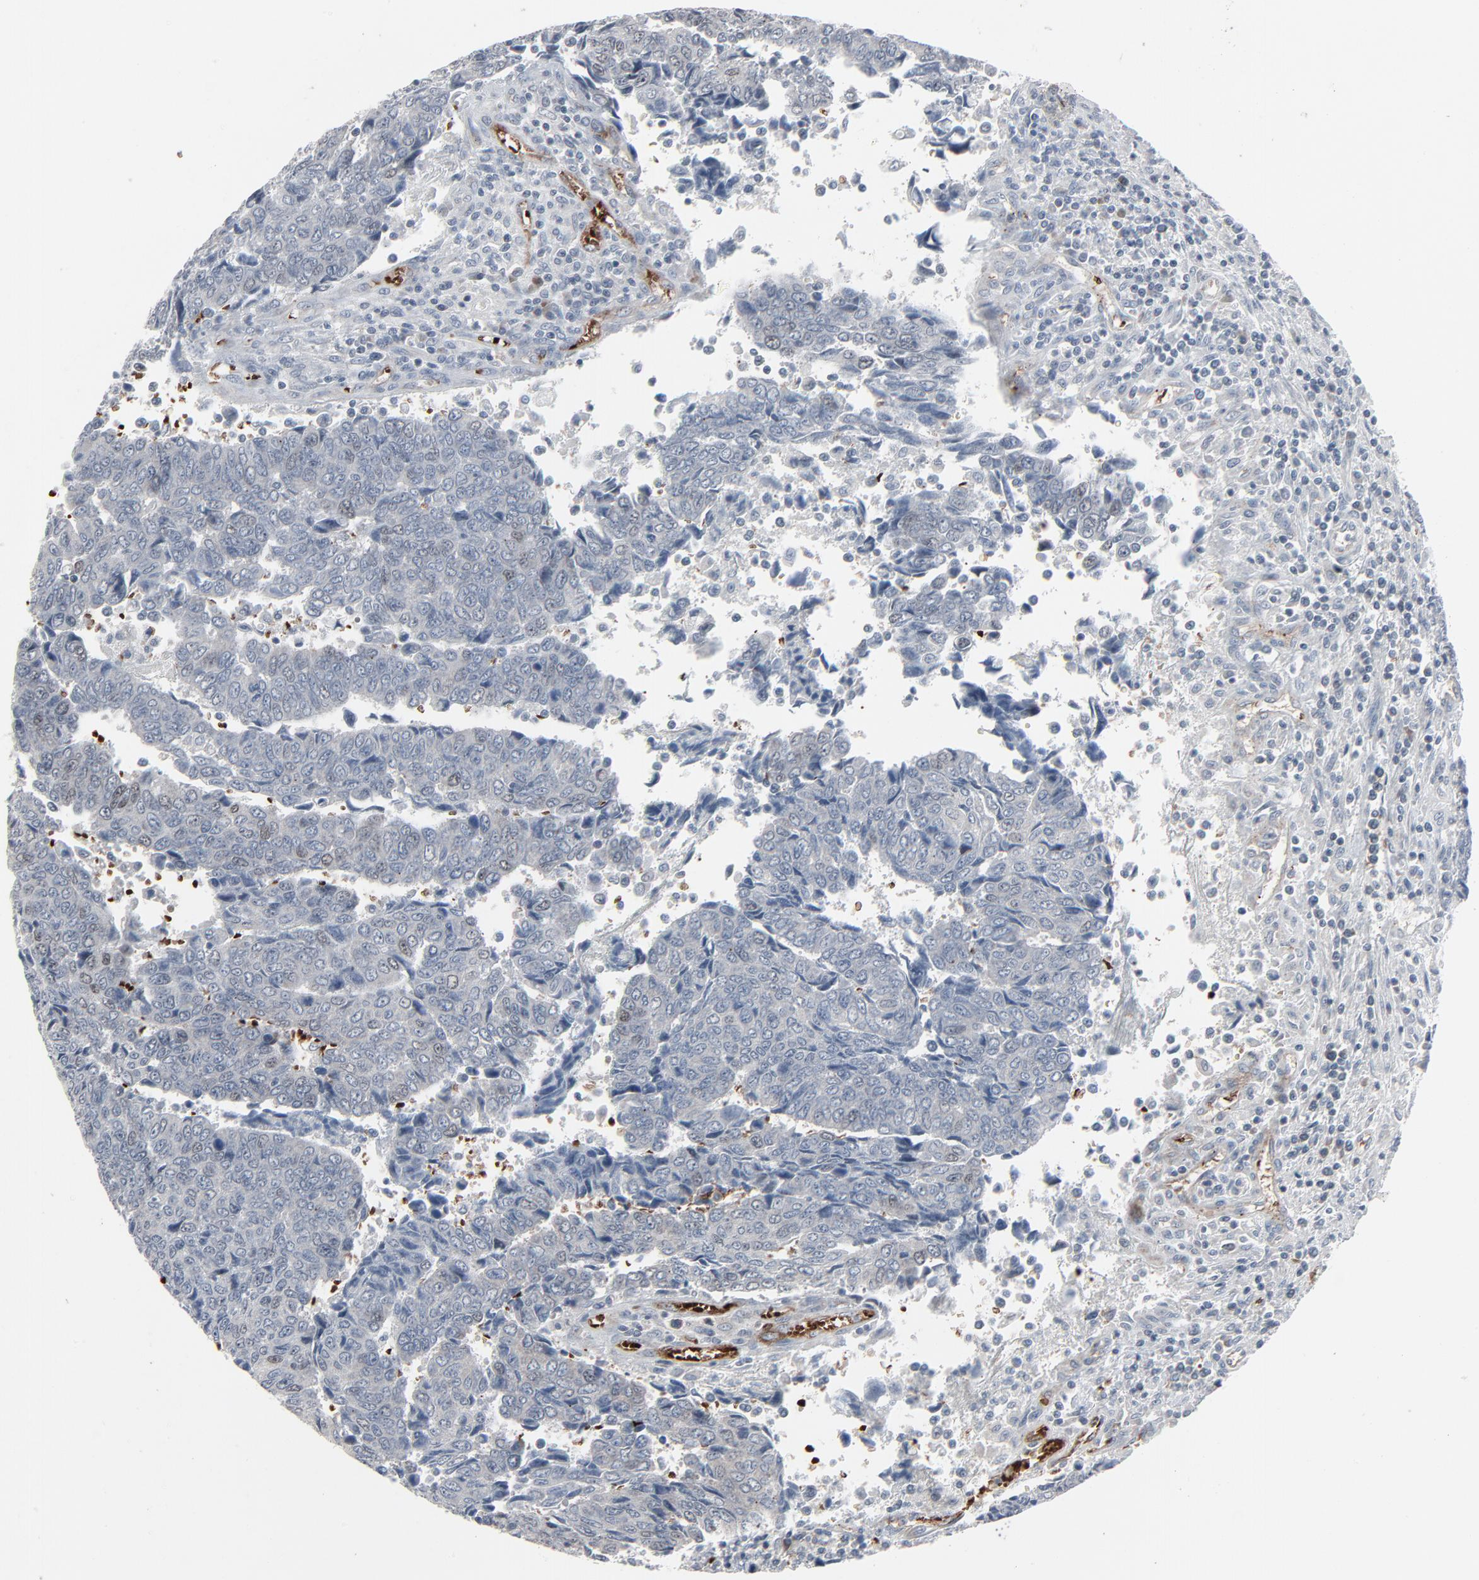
{"staining": {"intensity": "negative", "quantity": "none", "location": "none"}, "tissue": "urothelial cancer", "cell_type": "Tumor cells", "image_type": "cancer", "snomed": [{"axis": "morphology", "description": "Urothelial carcinoma, High grade"}, {"axis": "topography", "description": "Urinary bladder"}], "caption": "This is an immunohistochemistry image of human urothelial carcinoma (high-grade). There is no expression in tumor cells.", "gene": "SAGE1", "patient": {"sex": "male", "age": 86}}